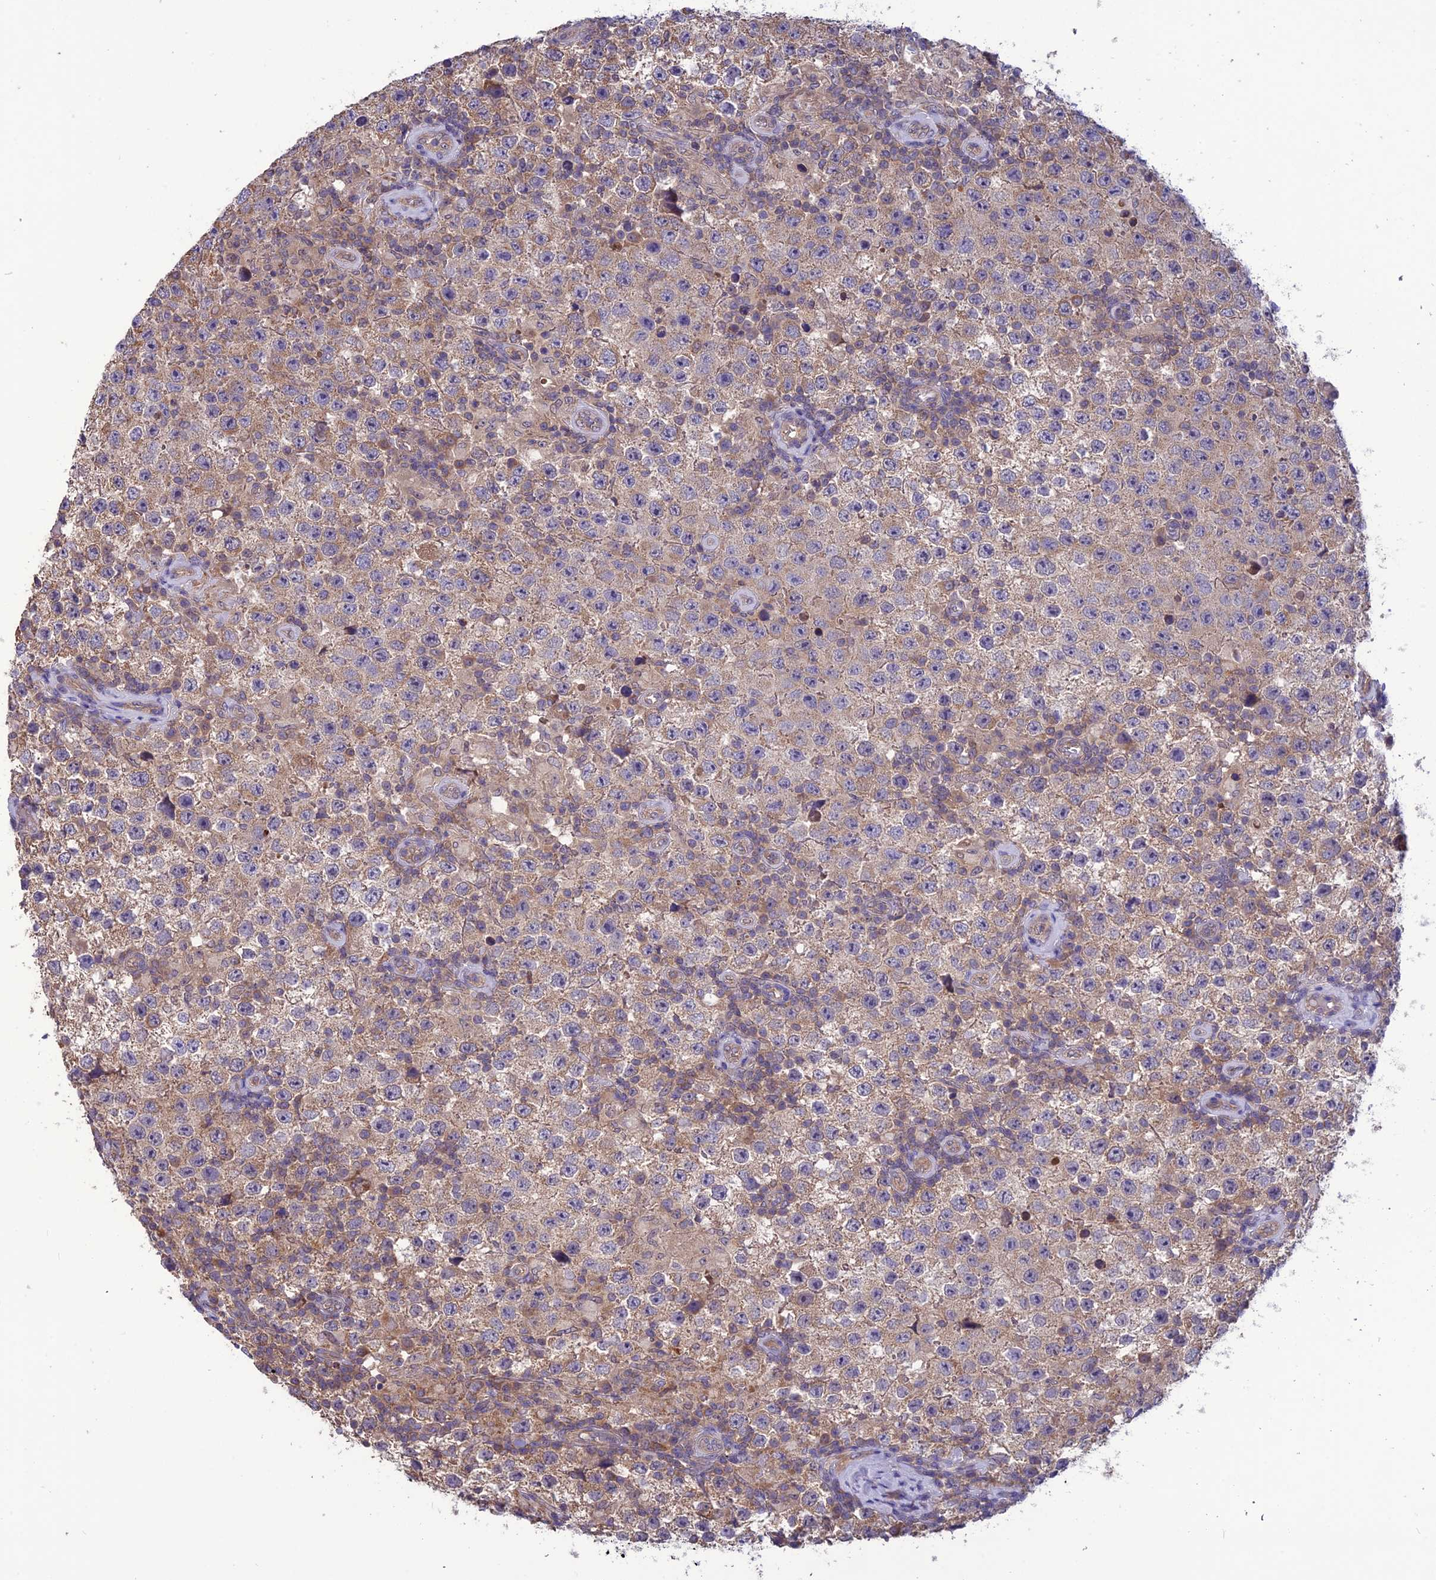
{"staining": {"intensity": "weak", "quantity": "25%-75%", "location": "cytoplasmic/membranous"}, "tissue": "testis cancer", "cell_type": "Tumor cells", "image_type": "cancer", "snomed": [{"axis": "morphology", "description": "Normal tissue, NOS"}, {"axis": "morphology", "description": "Urothelial carcinoma, High grade"}, {"axis": "morphology", "description": "Seminoma, NOS"}, {"axis": "morphology", "description": "Carcinoma, Embryonal, NOS"}, {"axis": "topography", "description": "Urinary bladder"}, {"axis": "topography", "description": "Testis"}], "caption": "Weak cytoplasmic/membranous protein expression is present in about 25%-75% of tumor cells in testis cancer. Nuclei are stained in blue.", "gene": "PSMF1", "patient": {"sex": "male", "age": 41}}